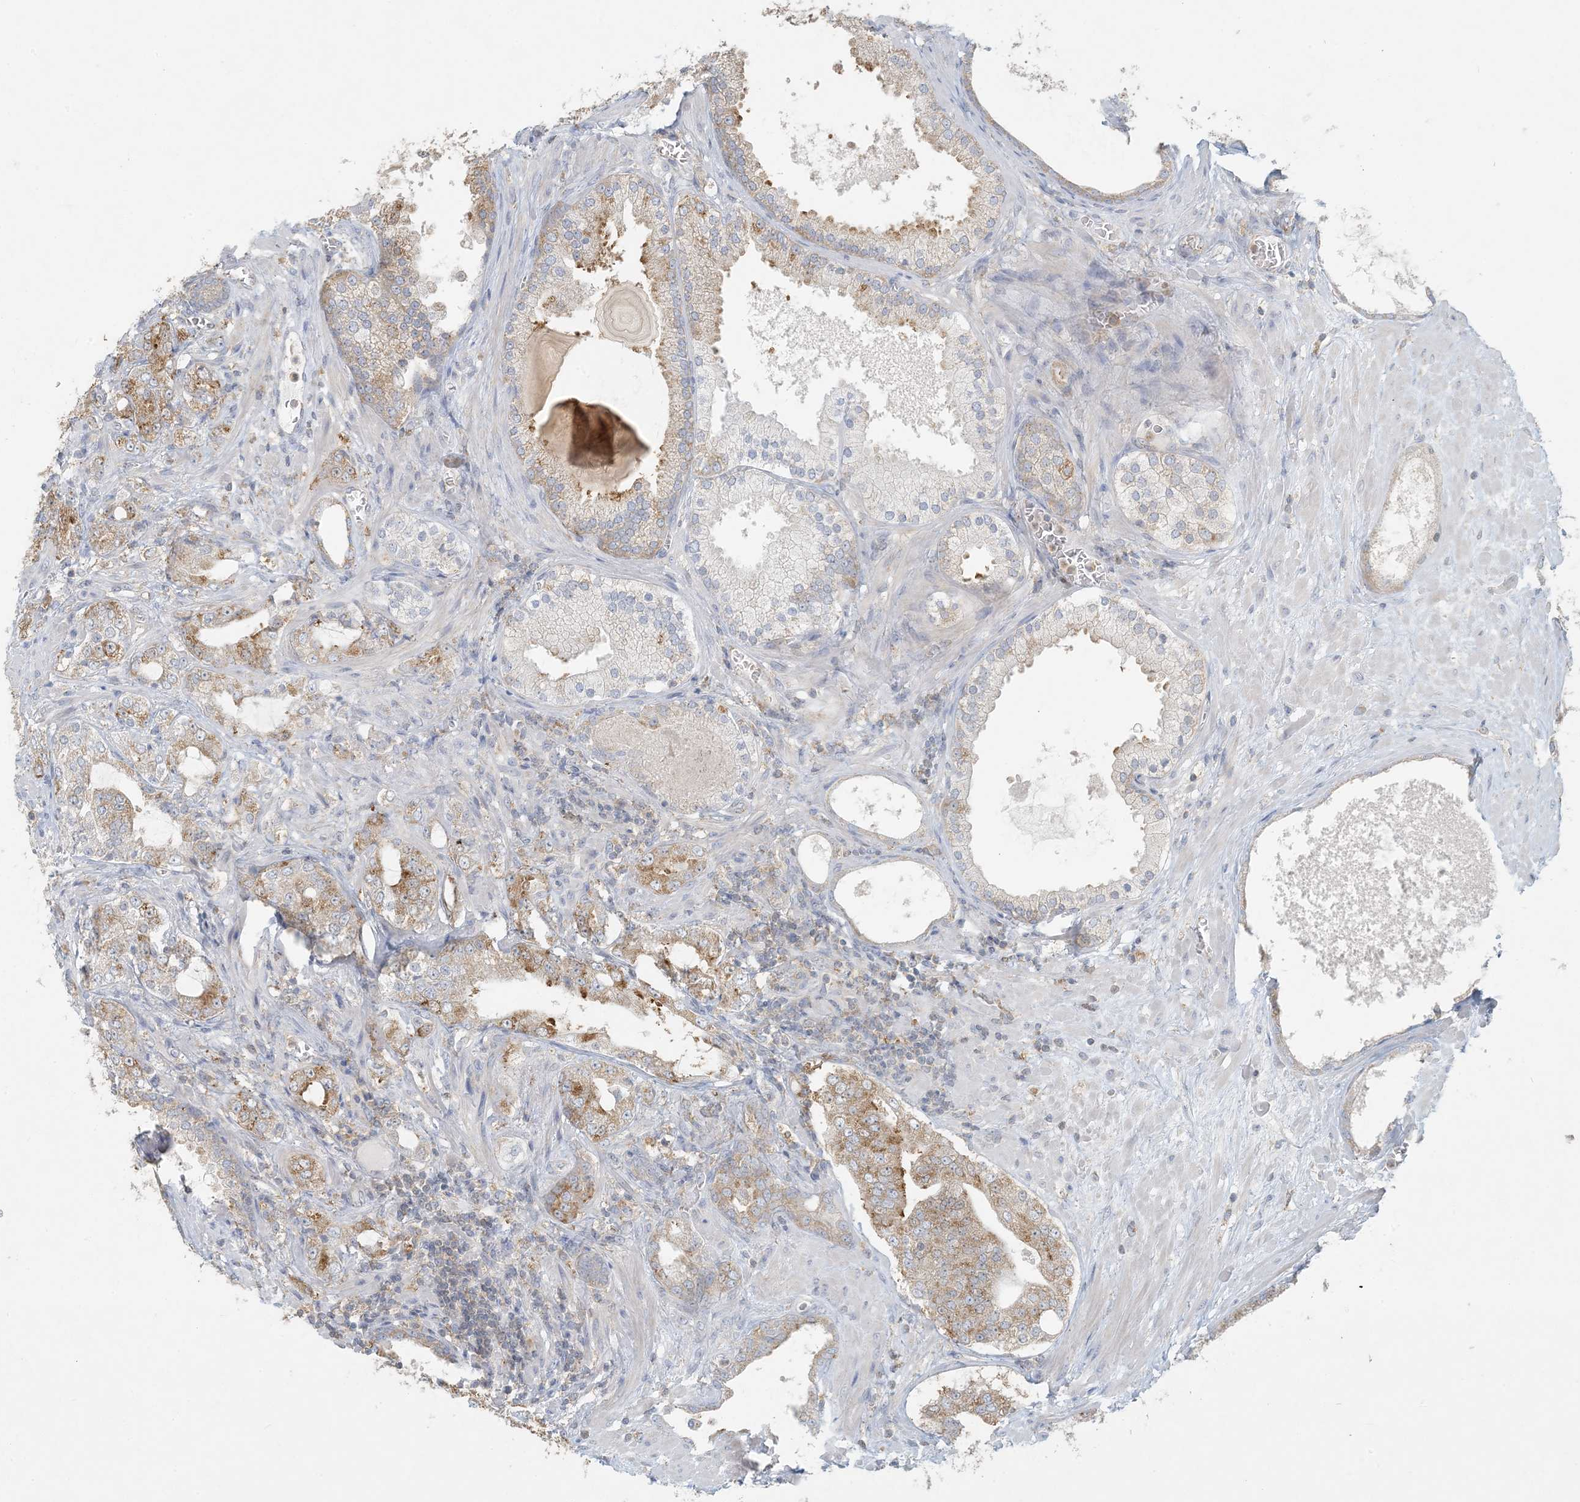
{"staining": {"intensity": "moderate", "quantity": "25%-75%", "location": "cytoplasmic/membranous"}, "tissue": "prostate cancer", "cell_type": "Tumor cells", "image_type": "cancer", "snomed": [{"axis": "morphology", "description": "Adenocarcinoma, High grade"}, {"axis": "topography", "description": "Prostate"}], "caption": "Moderate cytoplasmic/membranous staining is appreciated in about 25%-75% of tumor cells in prostate adenocarcinoma (high-grade).", "gene": "HACL1", "patient": {"sex": "male", "age": 64}}